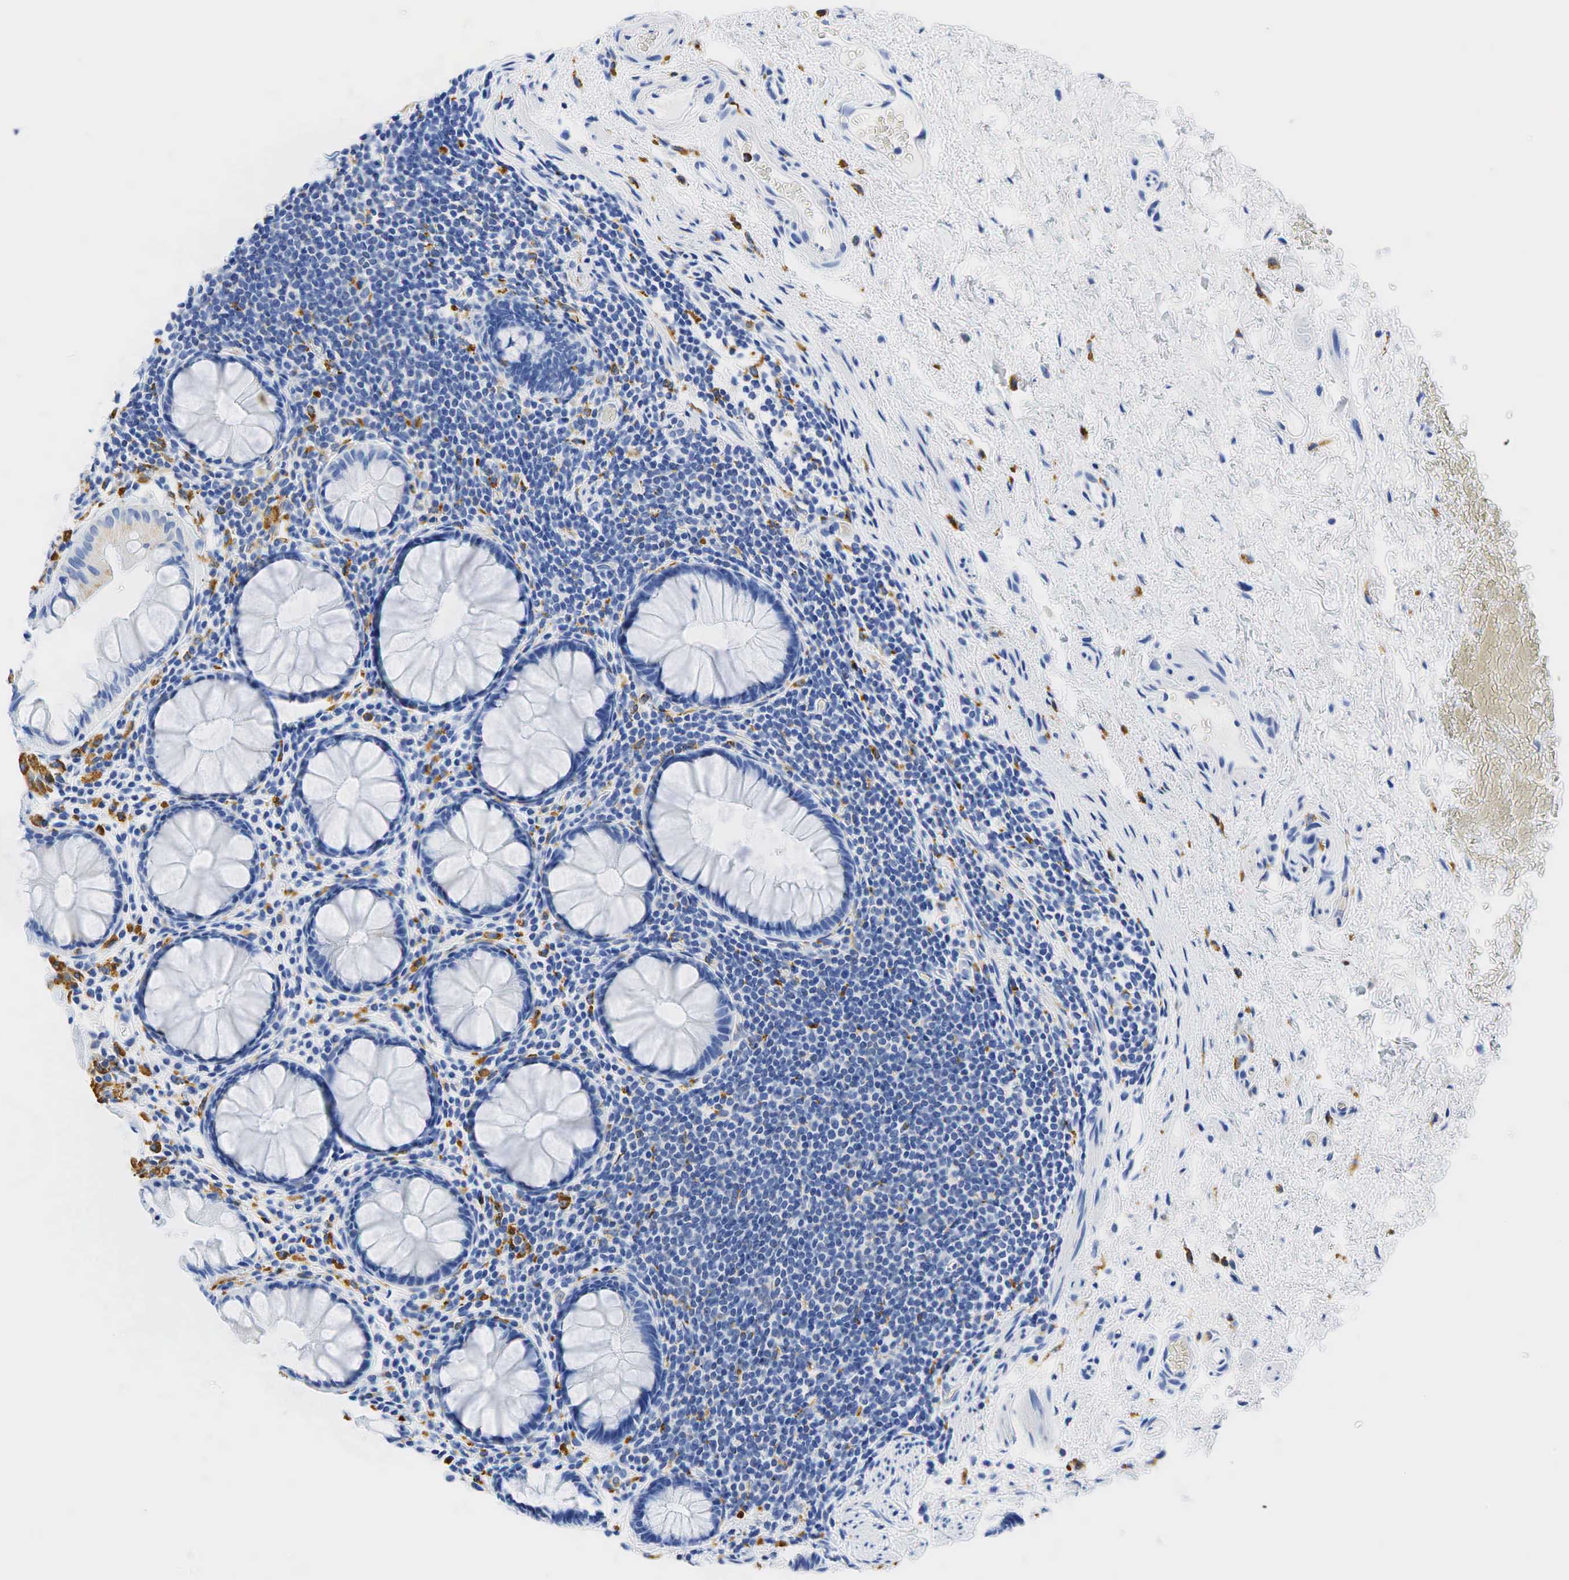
{"staining": {"intensity": "negative", "quantity": "none", "location": "none"}, "tissue": "rectum", "cell_type": "Glandular cells", "image_type": "normal", "snomed": [{"axis": "morphology", "description": "Normal tissue, NOS"}, {"axis": "topography", "description": "Rectum"}], "caption": "Immunohistochemistry histopathology image of normal rectum: human rectum stained with DAB shows no significant protein expression in glandular cells.", "gene": "CD68", "patient": {"sex": "male", "age": 77}}